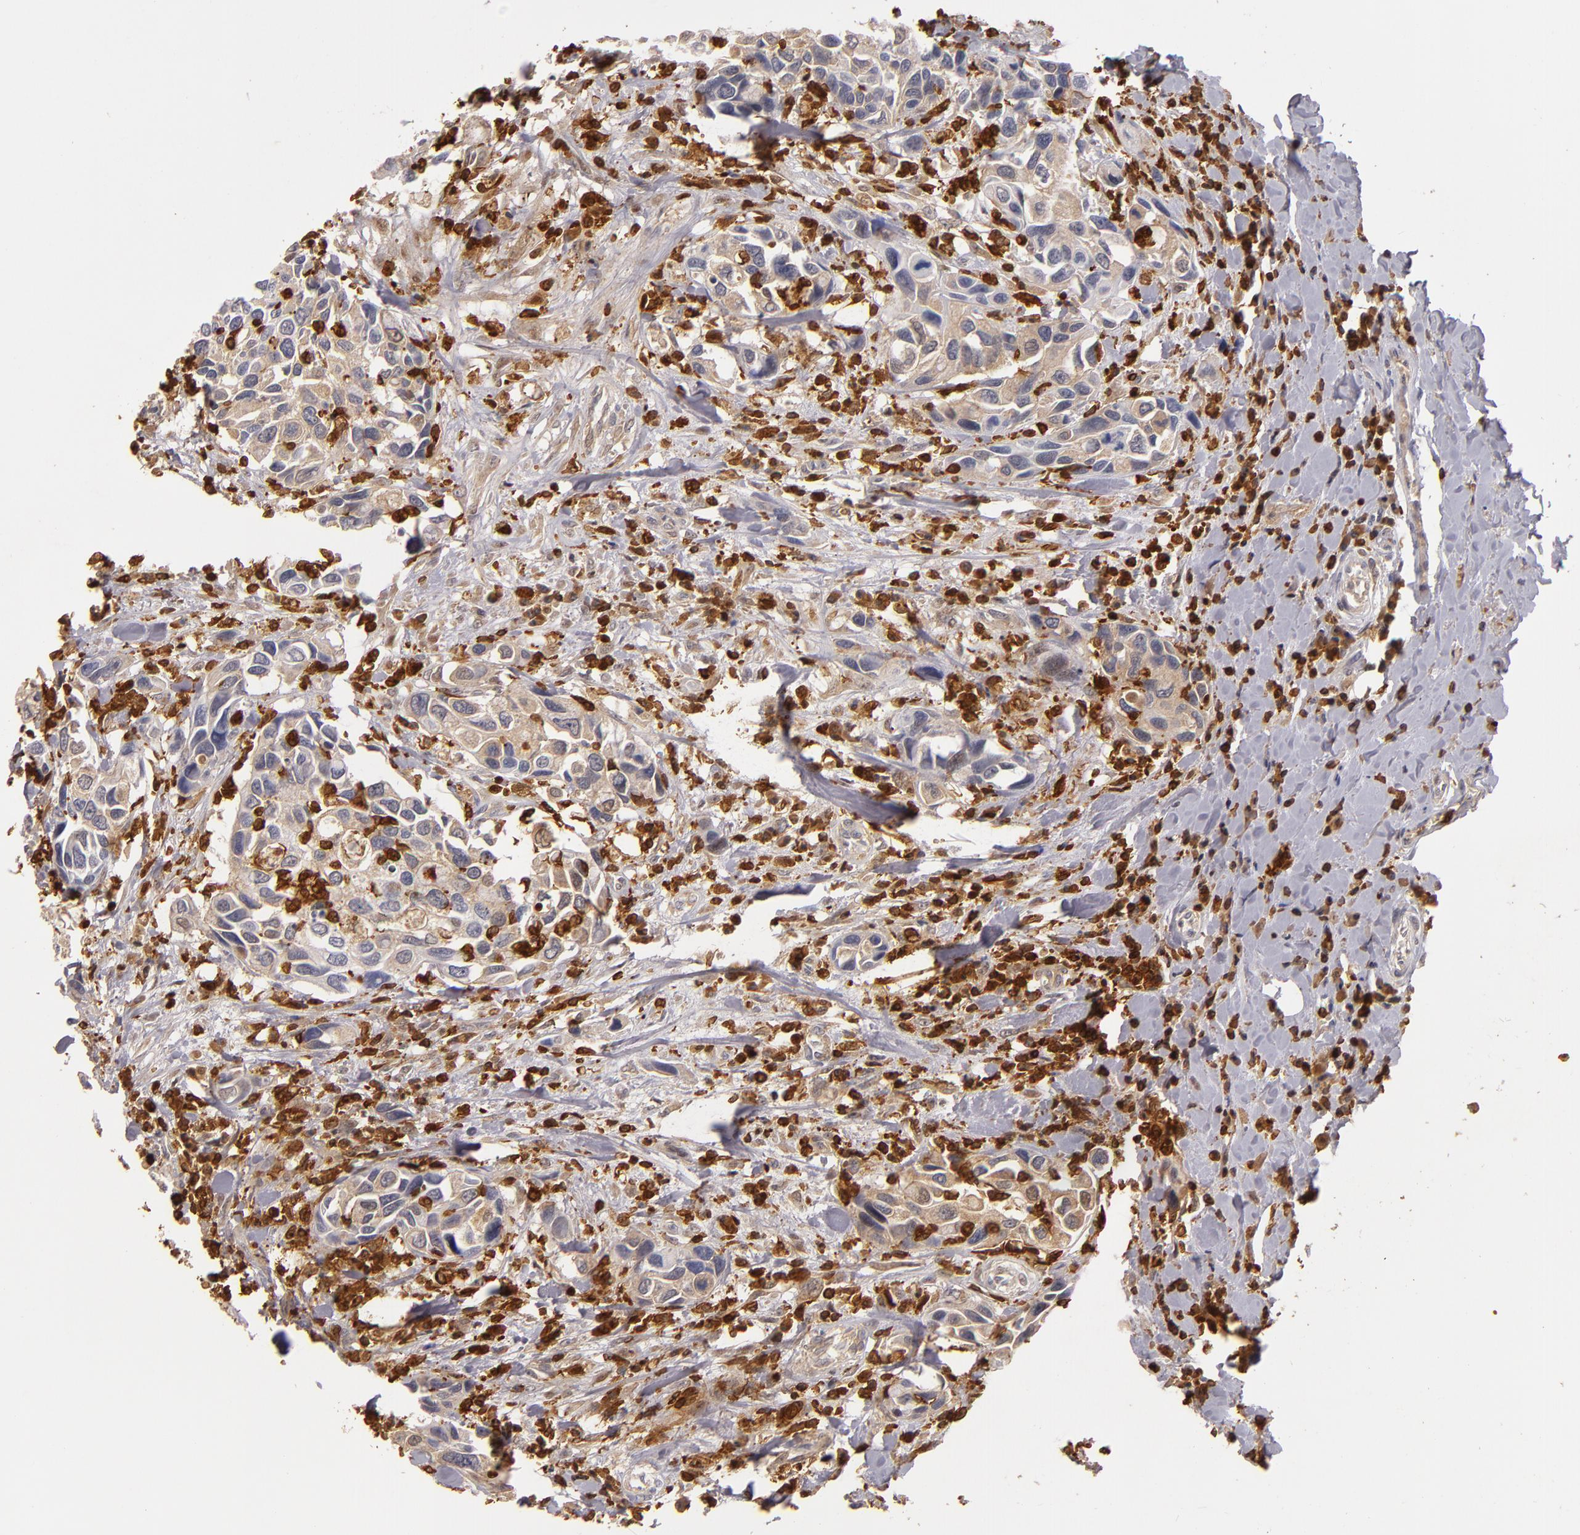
{"staining": {"intensity": "weak", "quantity": ">75%", "location": "cytoplasmic/membranous"}, "tissue": "urothelial cancer", "cell_type": "Tumor cells", "image_type": "cancer", "snomed": [{"axis": "morphology", "description": "Urothelial carcinoma, High grade"}, {"axis": "topography", "description": "Urinary bladder"}], "caption": "High-grade urothelial carcinoma stained with a protein marker shows weak staining in tumor cells.", "gene": "WAS", "patient": {"sex": "male", "age": 66}}